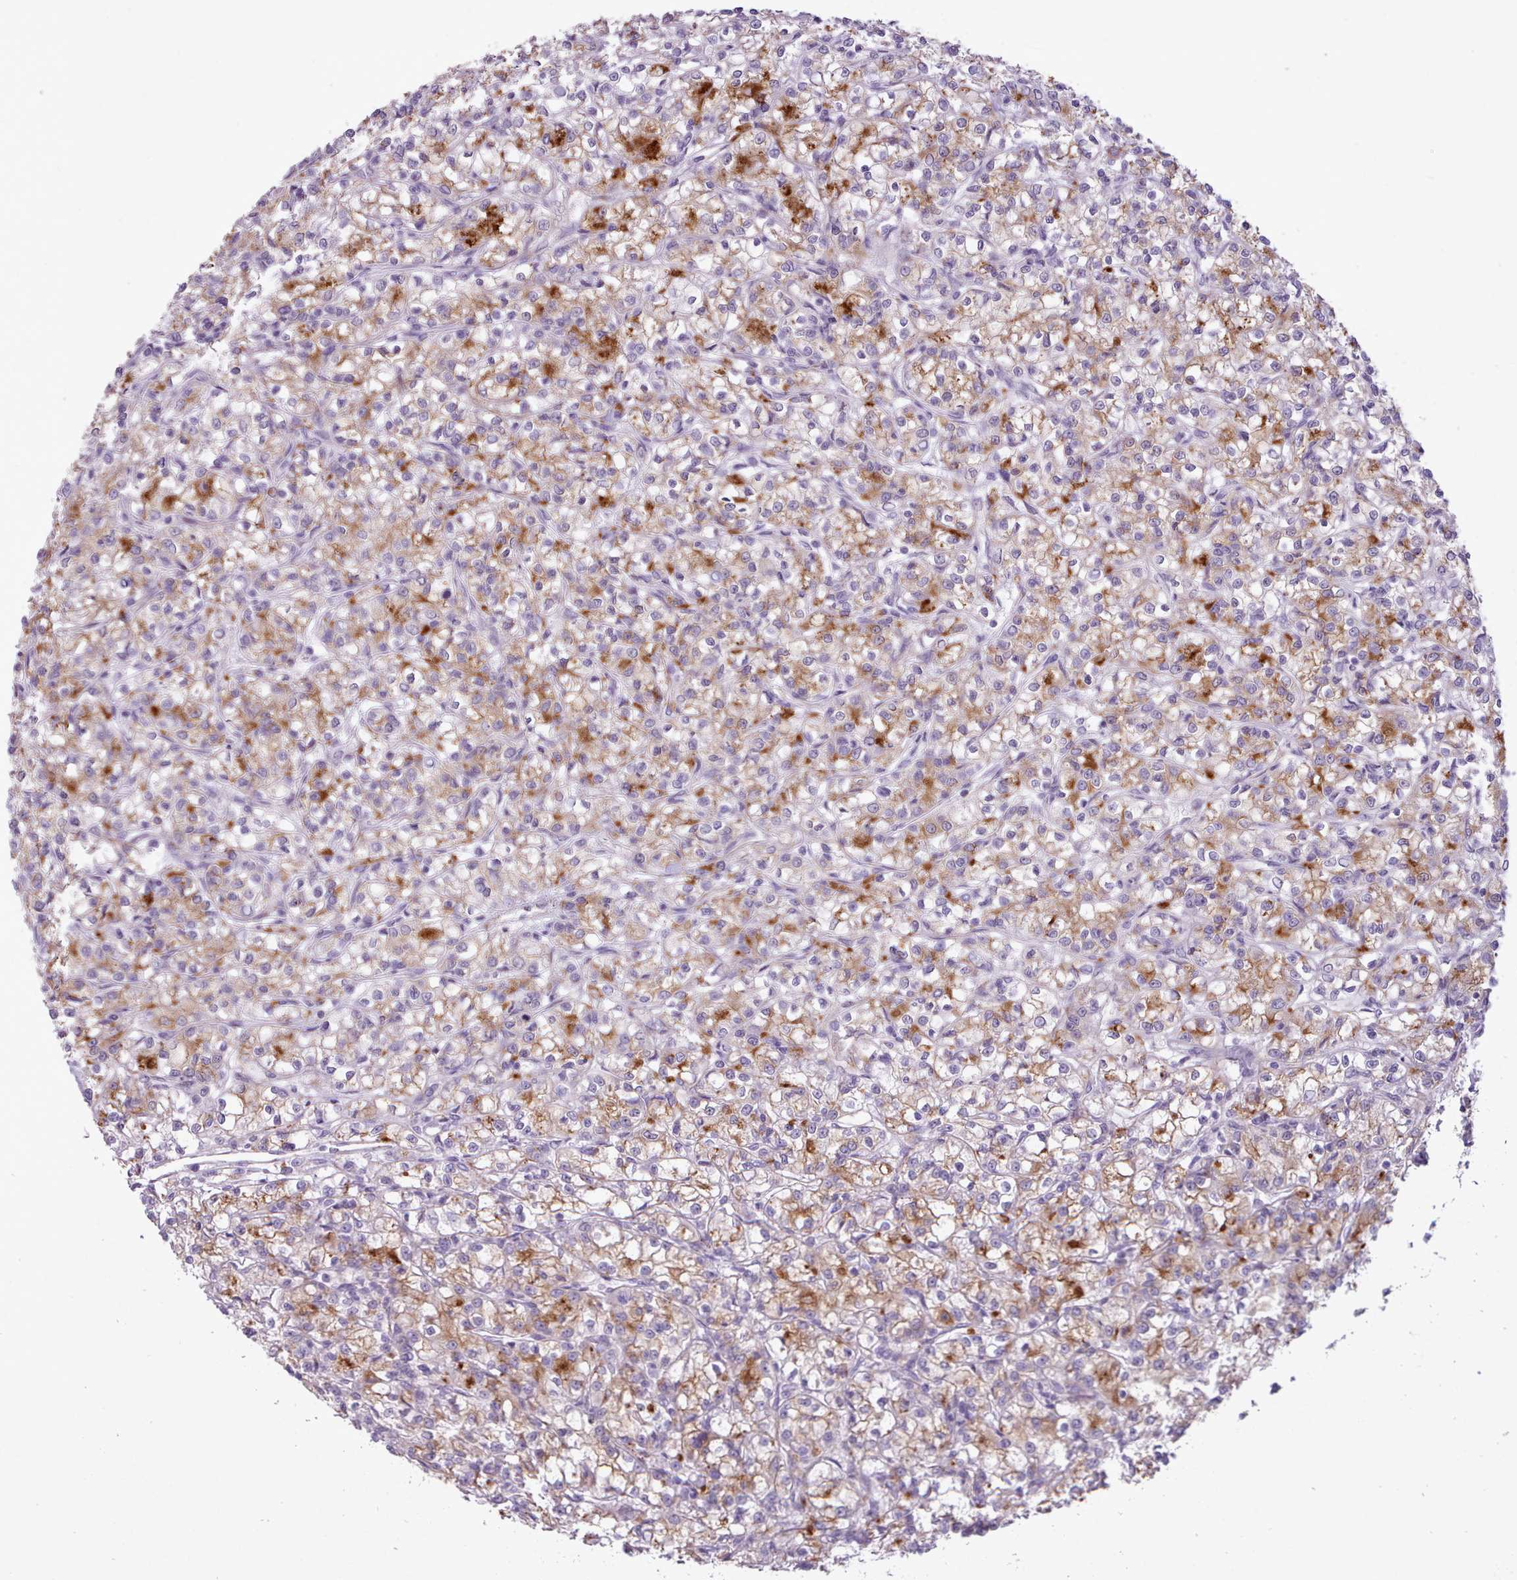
{"staining": {"intensity": "moderate", "quantity": ">75%", "location": "cytoplasmic/membranous"}, "tissue": "renal cancer", "cell_type": "Tumor cells", "image_type": "cancer", "snomed": [{"axis": "morphology", "description": "Adenocarcinoma, NOS"}, {"axis": "topography", "description": "Kidney"}], "caption": "Protein analysis of adenocarcinoma (renal) tissue reveals moderate cytoplasmic/membranous positivity in approximately >75% of tumor cells.", "gene": "ATRAID", "patient": {"sex": "female", "age": 59}}